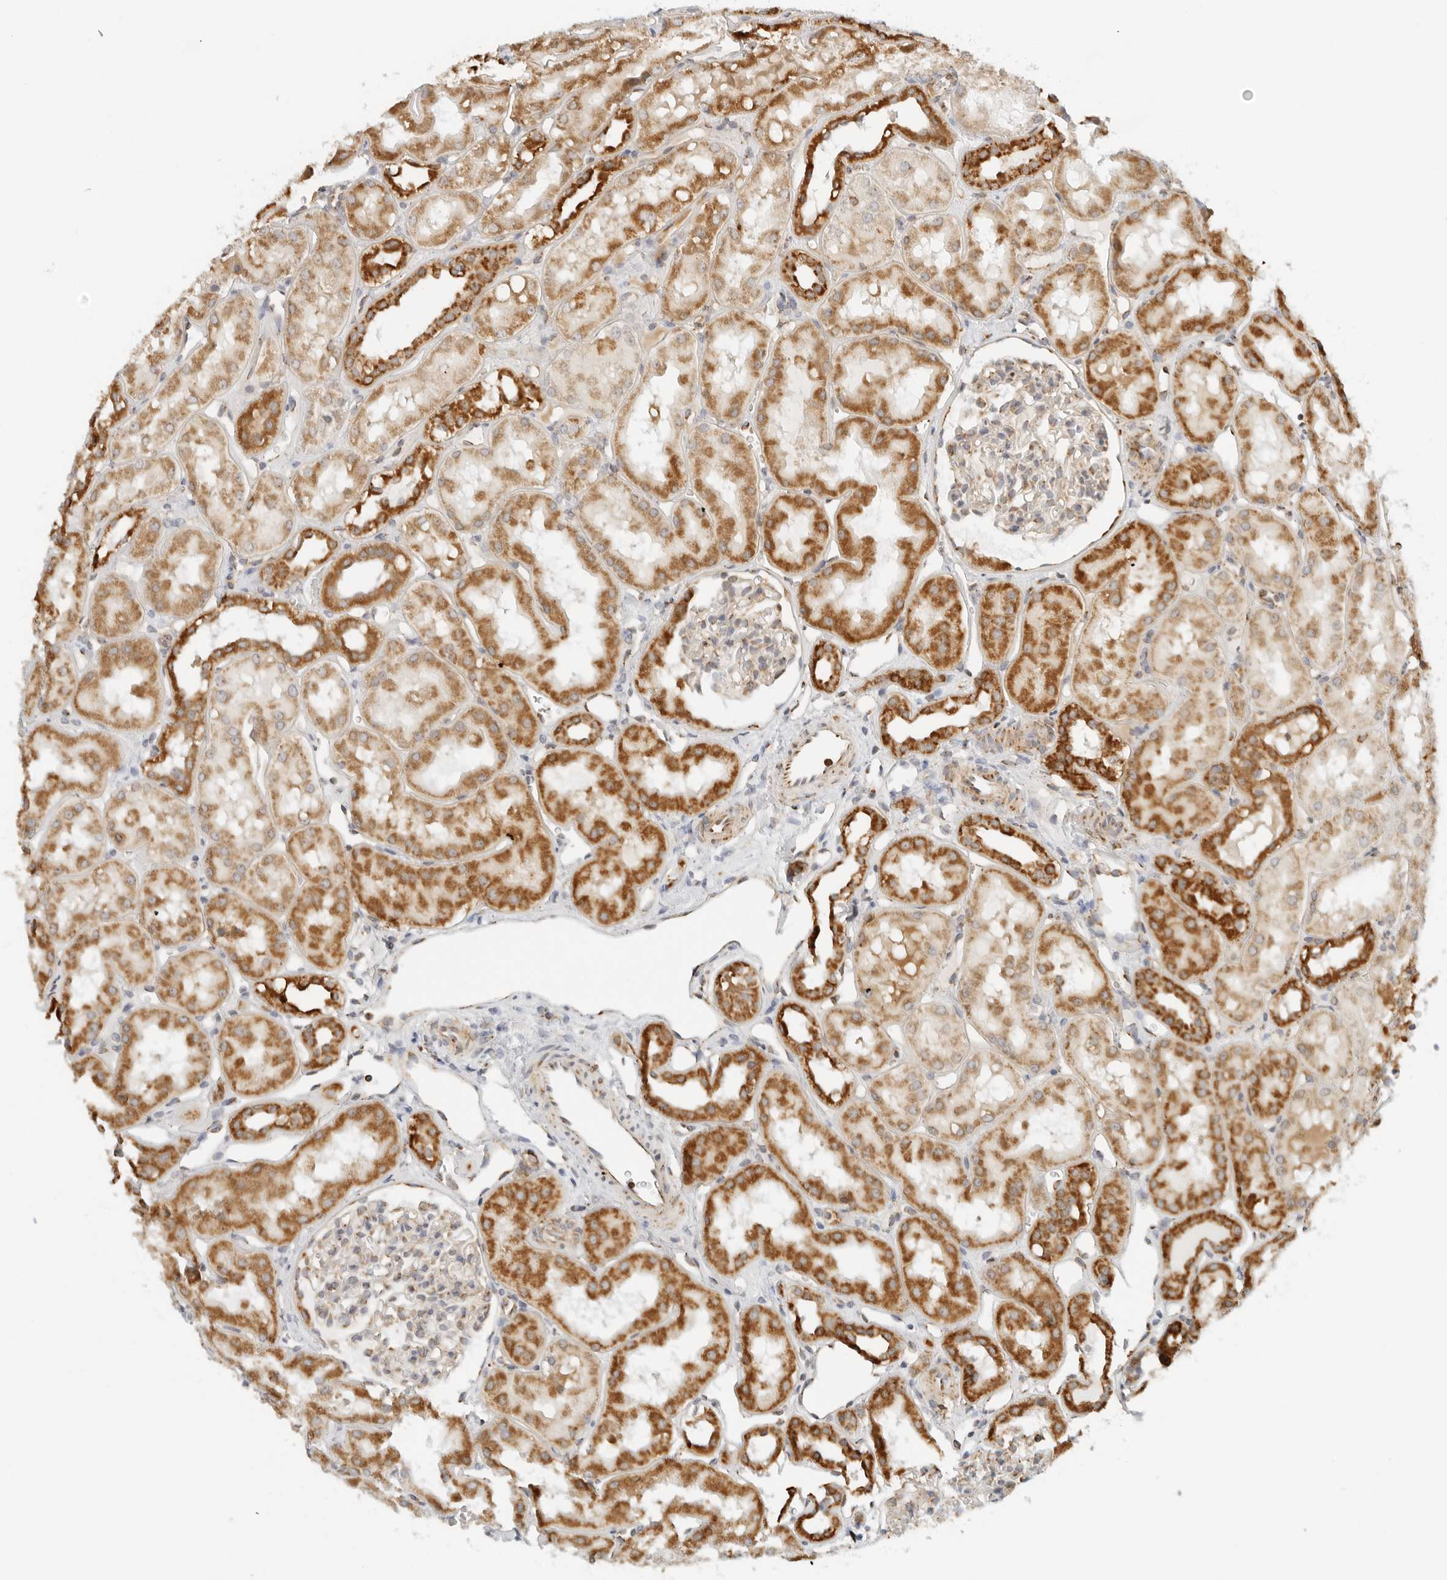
{"staining": {"intensity": "weak", "quantity": "25%-75%", "location": "cytoplasmic/membranous"}, "tissue": "kidney", "cell_type": "Cells in glomeruli", "image_type": "normal", "snomed": [{"axis": "morphology", "description": "Normal tissue, NOS"}, {"axis": "topography", "description": "Kidney"}], "caption": "The photomicrograph displays a brown stain indicating the presence of a protein in the cytoplasmic/membranous of cells in glomeruli in kidney.", "gene": "RC3H1", "patient": {"sex": "male", "age": 16}}